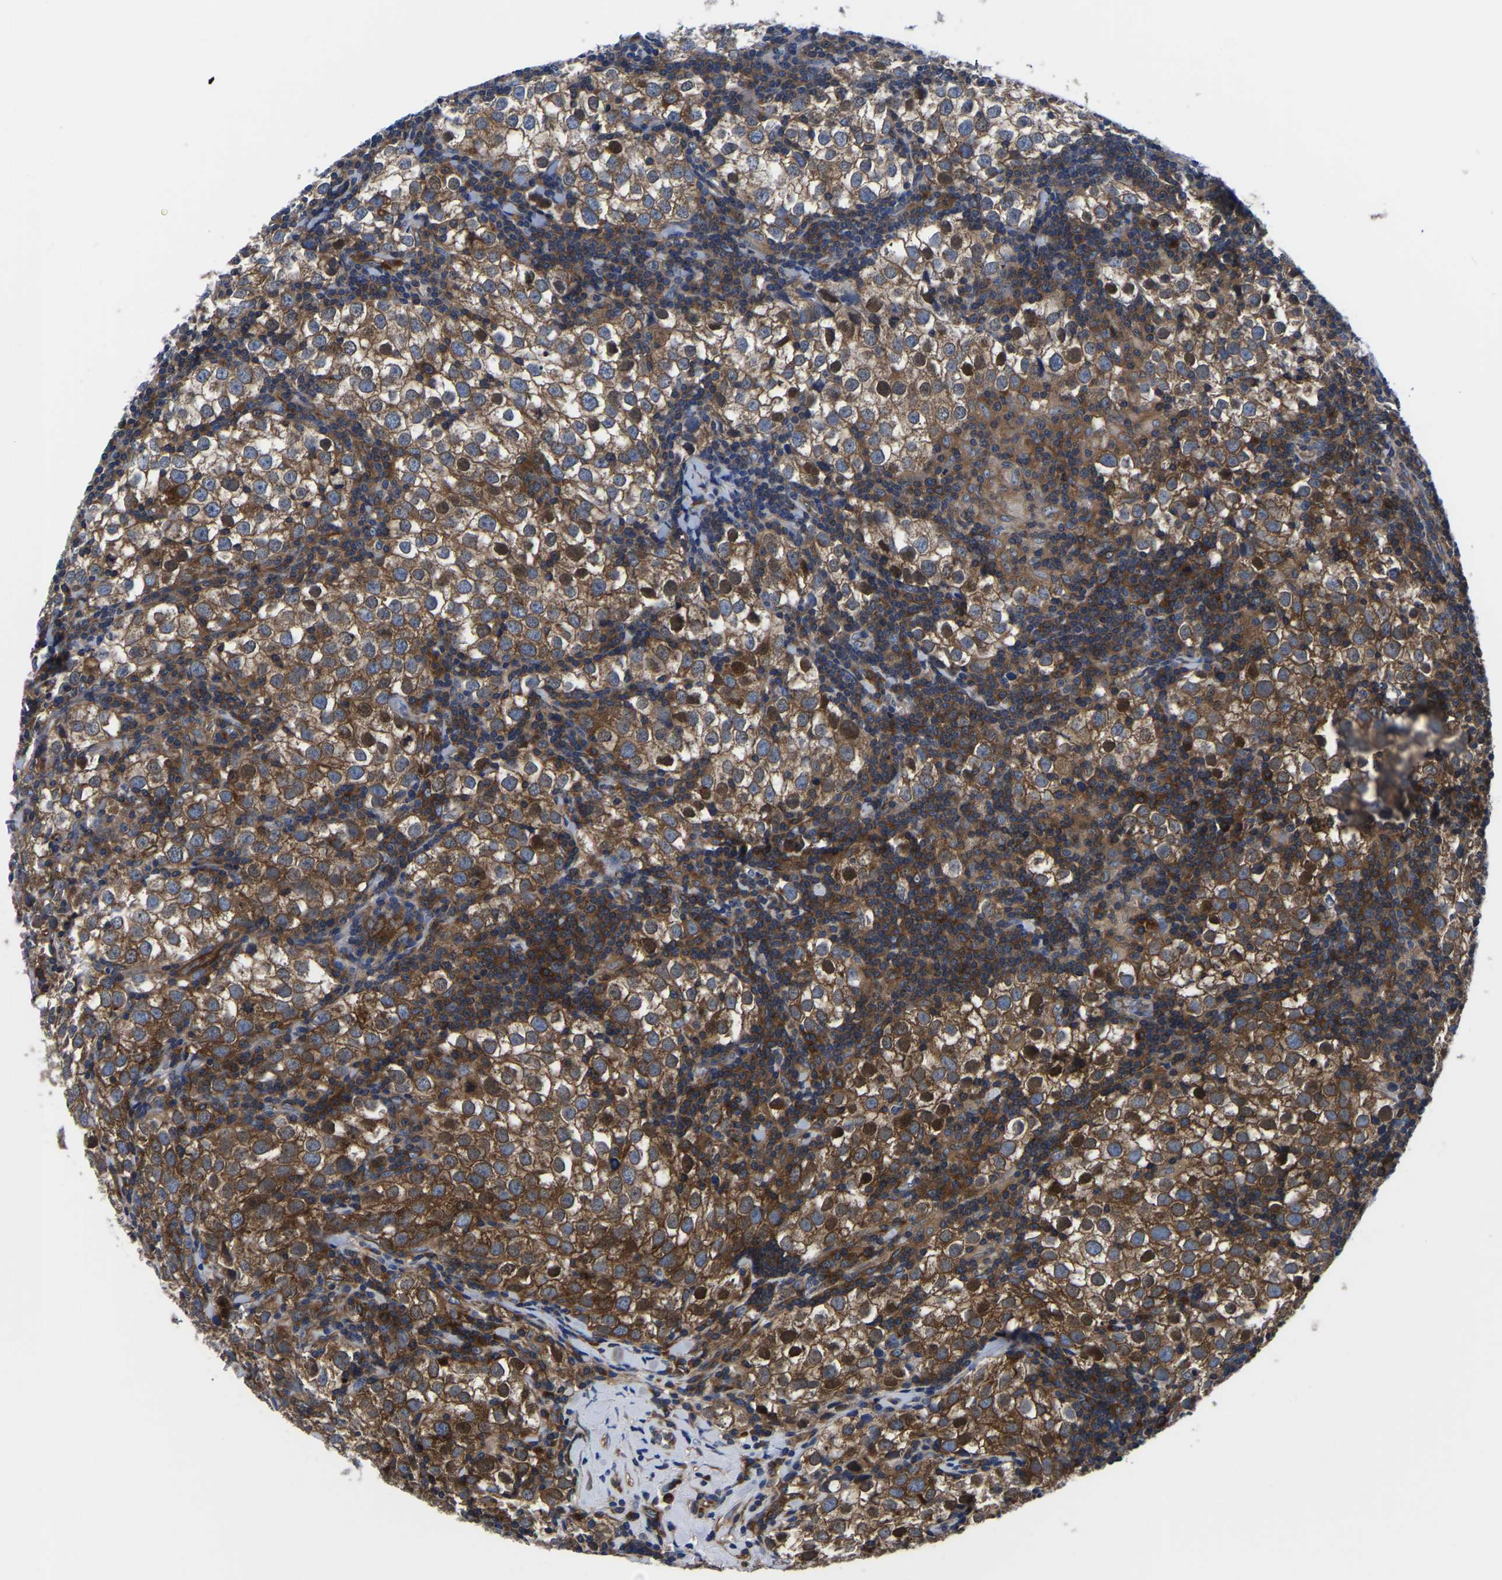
{"staining": {"intensity": "strong", "quantity": "25%-75%", "location": "cytoplasmic/membranous"}, "tissue": "testis cancer", "cell_type": "Tumor cells", "image_type": "cancer", "snomed": [{"axis": "morphology", "description": "Seminoma, NOS"}, {"axis": "morphology", "description": "Carcinoma, Embryonal, NOS"}, {"axis": "topography", "description": "Testis"}], "caption": "Protein expression analysis of testis cancer (seminoma) displays strong cytoplasmic/membranous expression in approximately 25%-75% of tumor cells. (DAB IHC, brown staining for protein, blue staining for nuclei).", "gene": "TFG", "patient": {"sex": "male", "age": 36}}